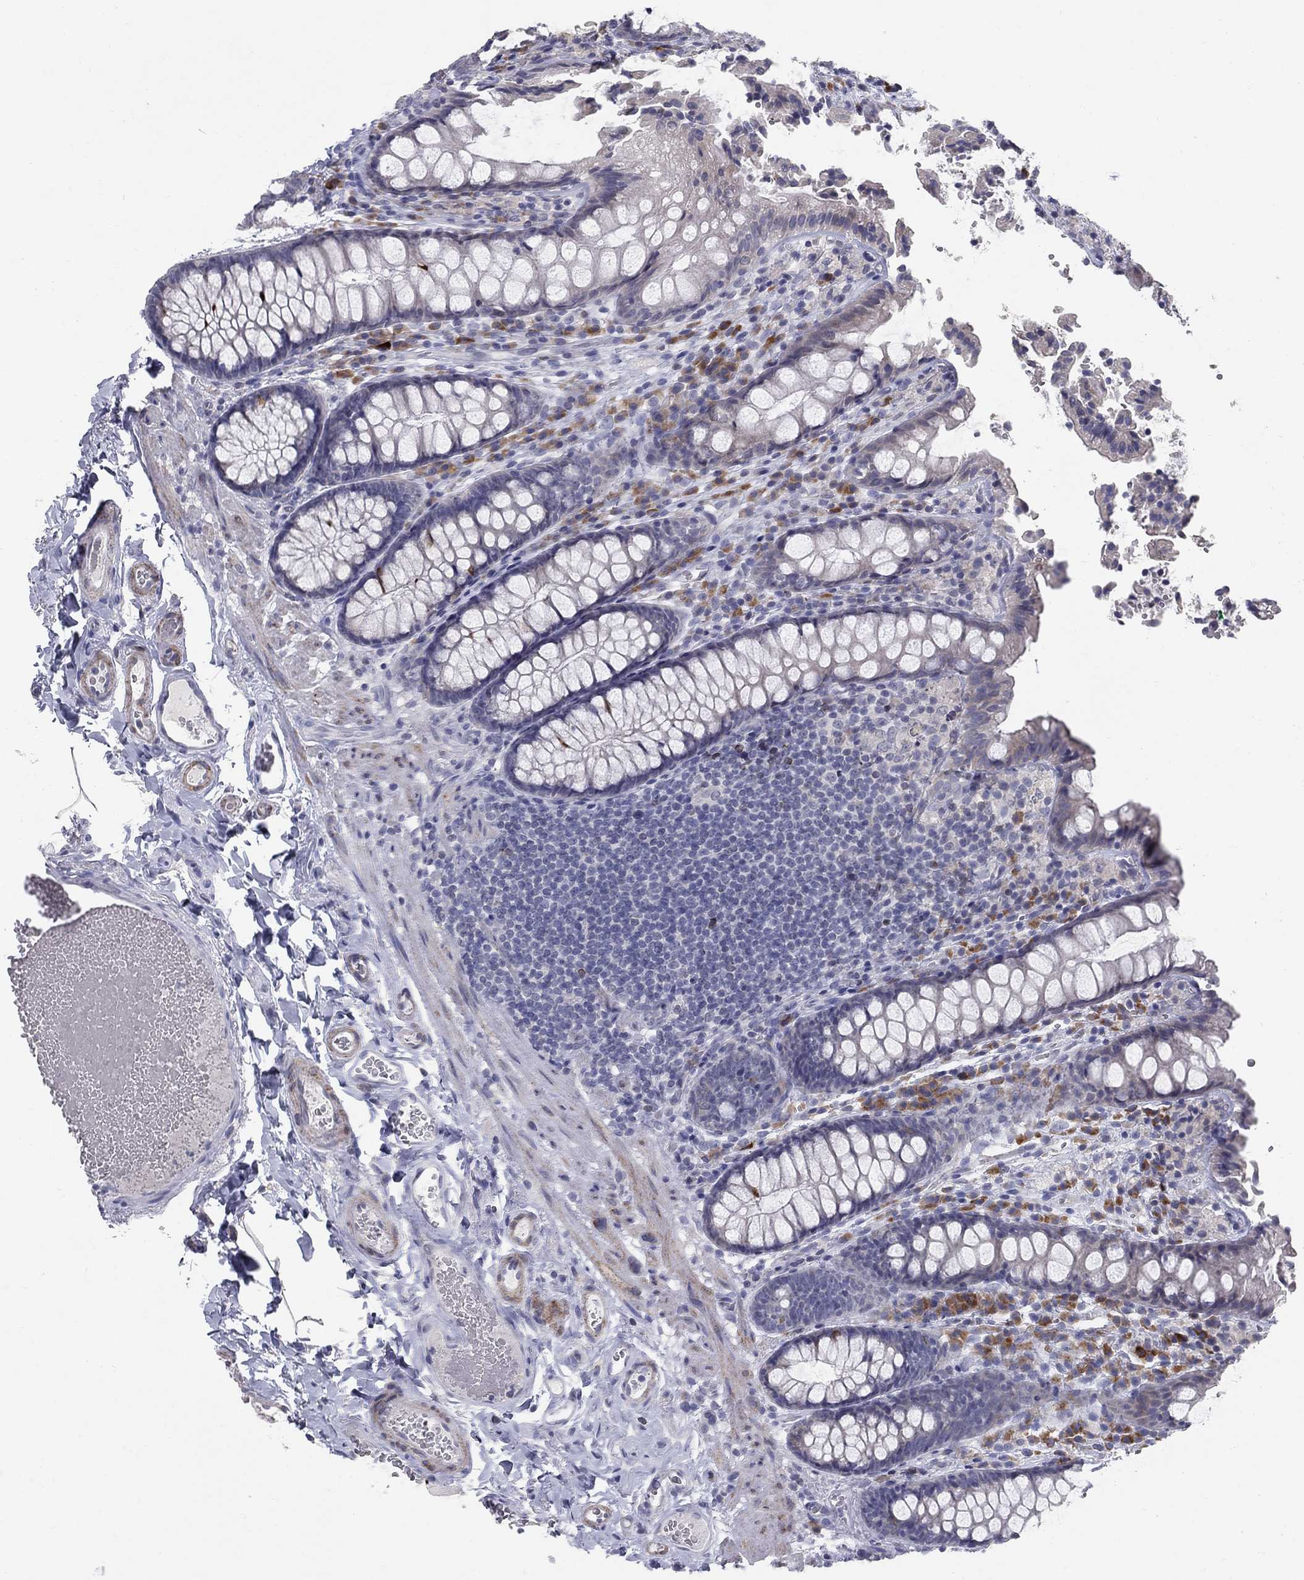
{"staining": {"intensity": "negative", "quantity": "none", "location": "none"}, "tissue": "colon", "cell_type": "Endothelial cells", "image_type": "normal", "snomed": [{"axis": "morphology", "description": "Normal tissue, NOS"}, {"axis": "topography", "description": "Colon"}], "caption": "The photomicrograph shows no significant staining in endothelial cells of colon.", "gene": "NTRK2", "patient": {"sex": "female", "age": 86}}